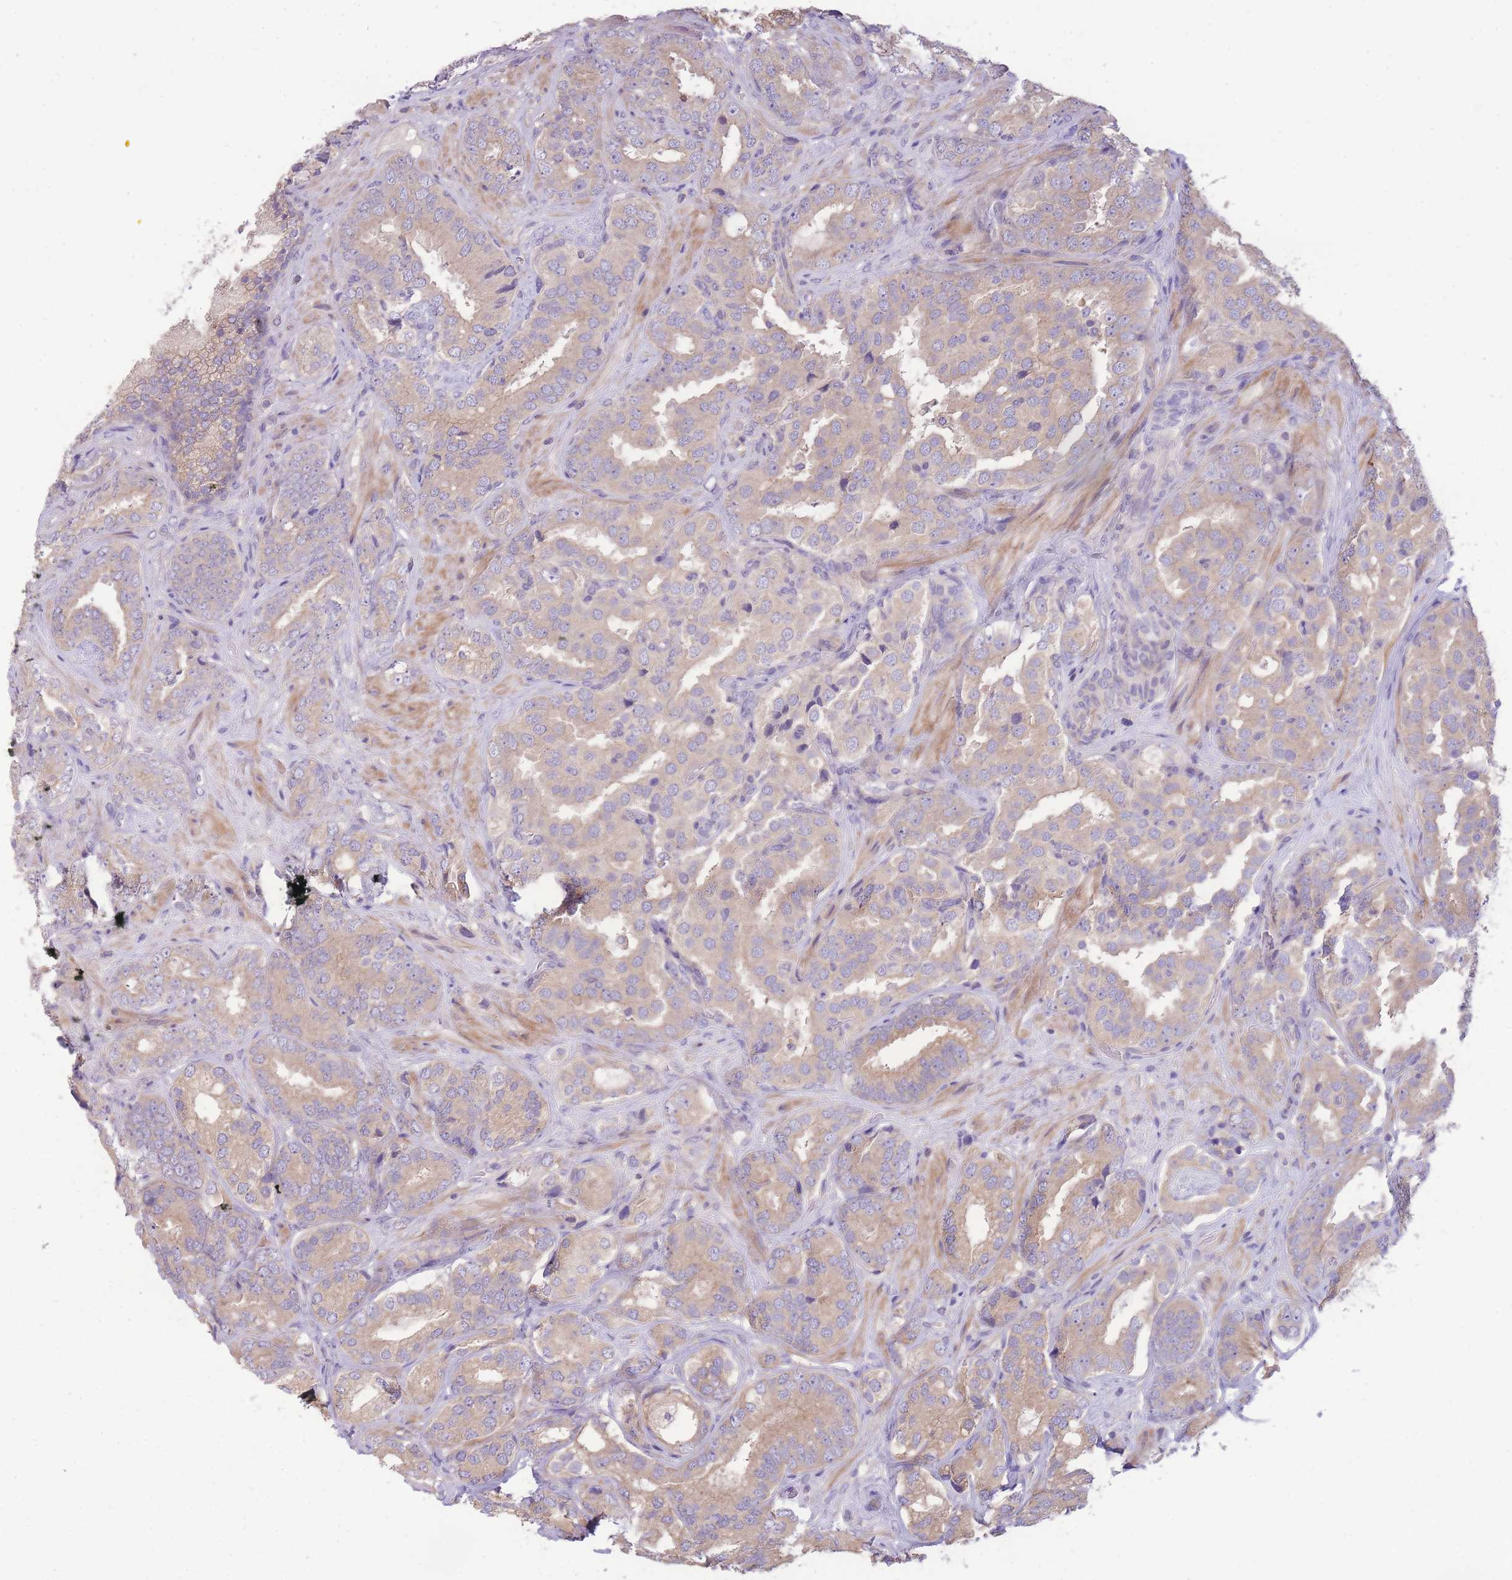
{"staining": {"intensity": "weak", "quantity": "25%-75%", "location": "cytoplasmic/membranous"}, "tissue": "prostate cancer", "cell_type": "Tumor cells", "image_type": "cancer", "snomed": [{"axis": "morphology", "description": "Adenocarcinoma, High grade"}, {"axis": "topography", "description": "Prostate"}], "caption": "This micrograph shows IHC staining of human high-grade adenocarcinoma (prostate), with low weak cytoplasmic/membranous staining in about 25%-75% of tumor cells.", "gene": "OR5T1", "patient": {"sex": "male", "age": 71}}